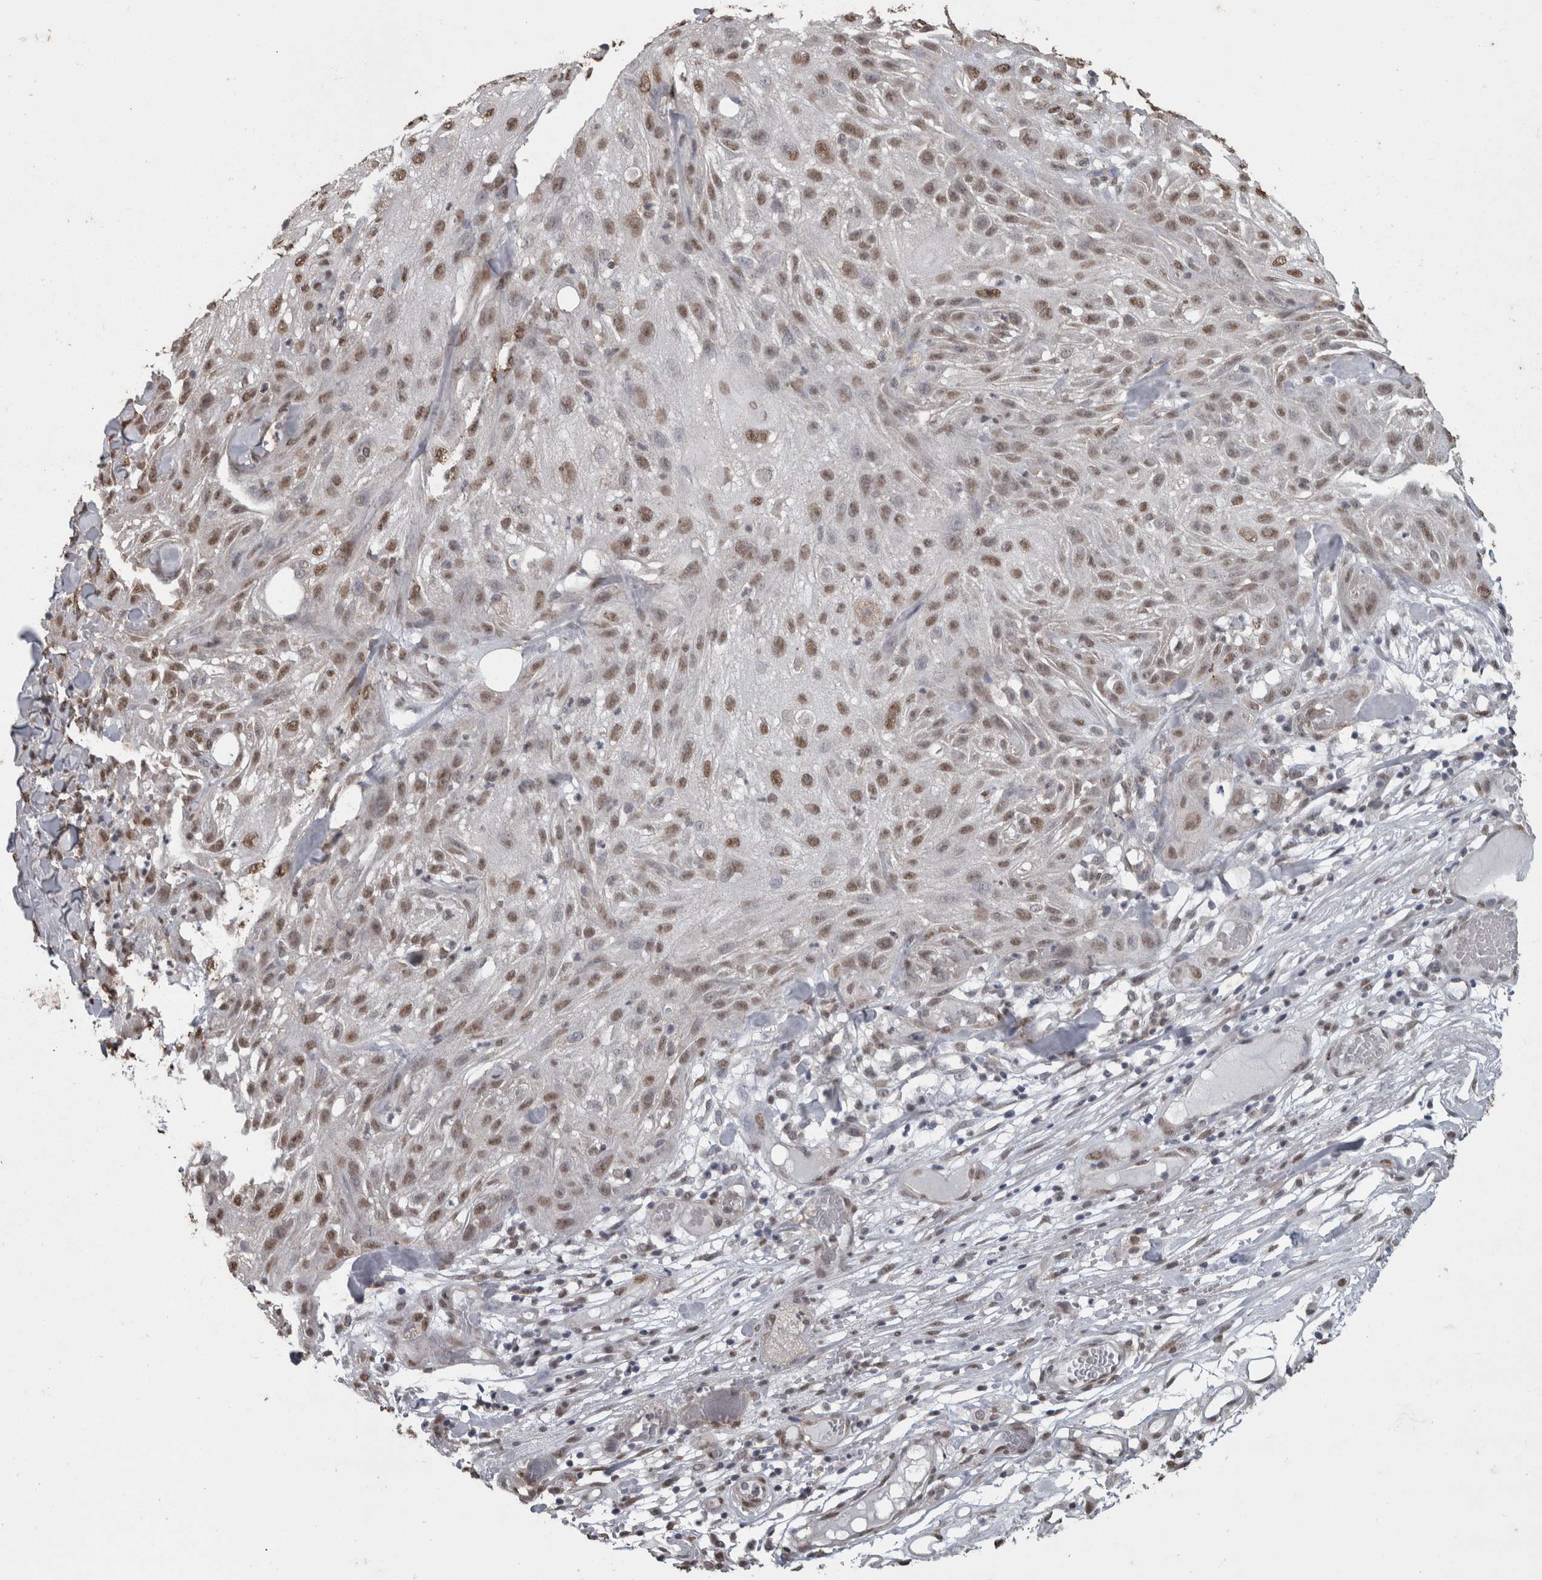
{"staining": {"intensity": "weak", "quantity": ">75%", "location": "nuclear"}, "tissue": "skin cancer", "cell_type": "Tumor cells", "image_type": "cancer", "snomed": [{"axis": "morphology", "description": "Squamous cell carcinoma, NOS"}, {"axis": "topography", "description": "Skin"}], "caption": "Protein staining of skin squamous cell carcinoma tissue reveals weak nuclear staining in about >75% of tumor cells. (Brightfield microscopy of DAB IHC at high magnification).", "gene": "SMAD7", "patient": {"sex": "male", "age": 75}}